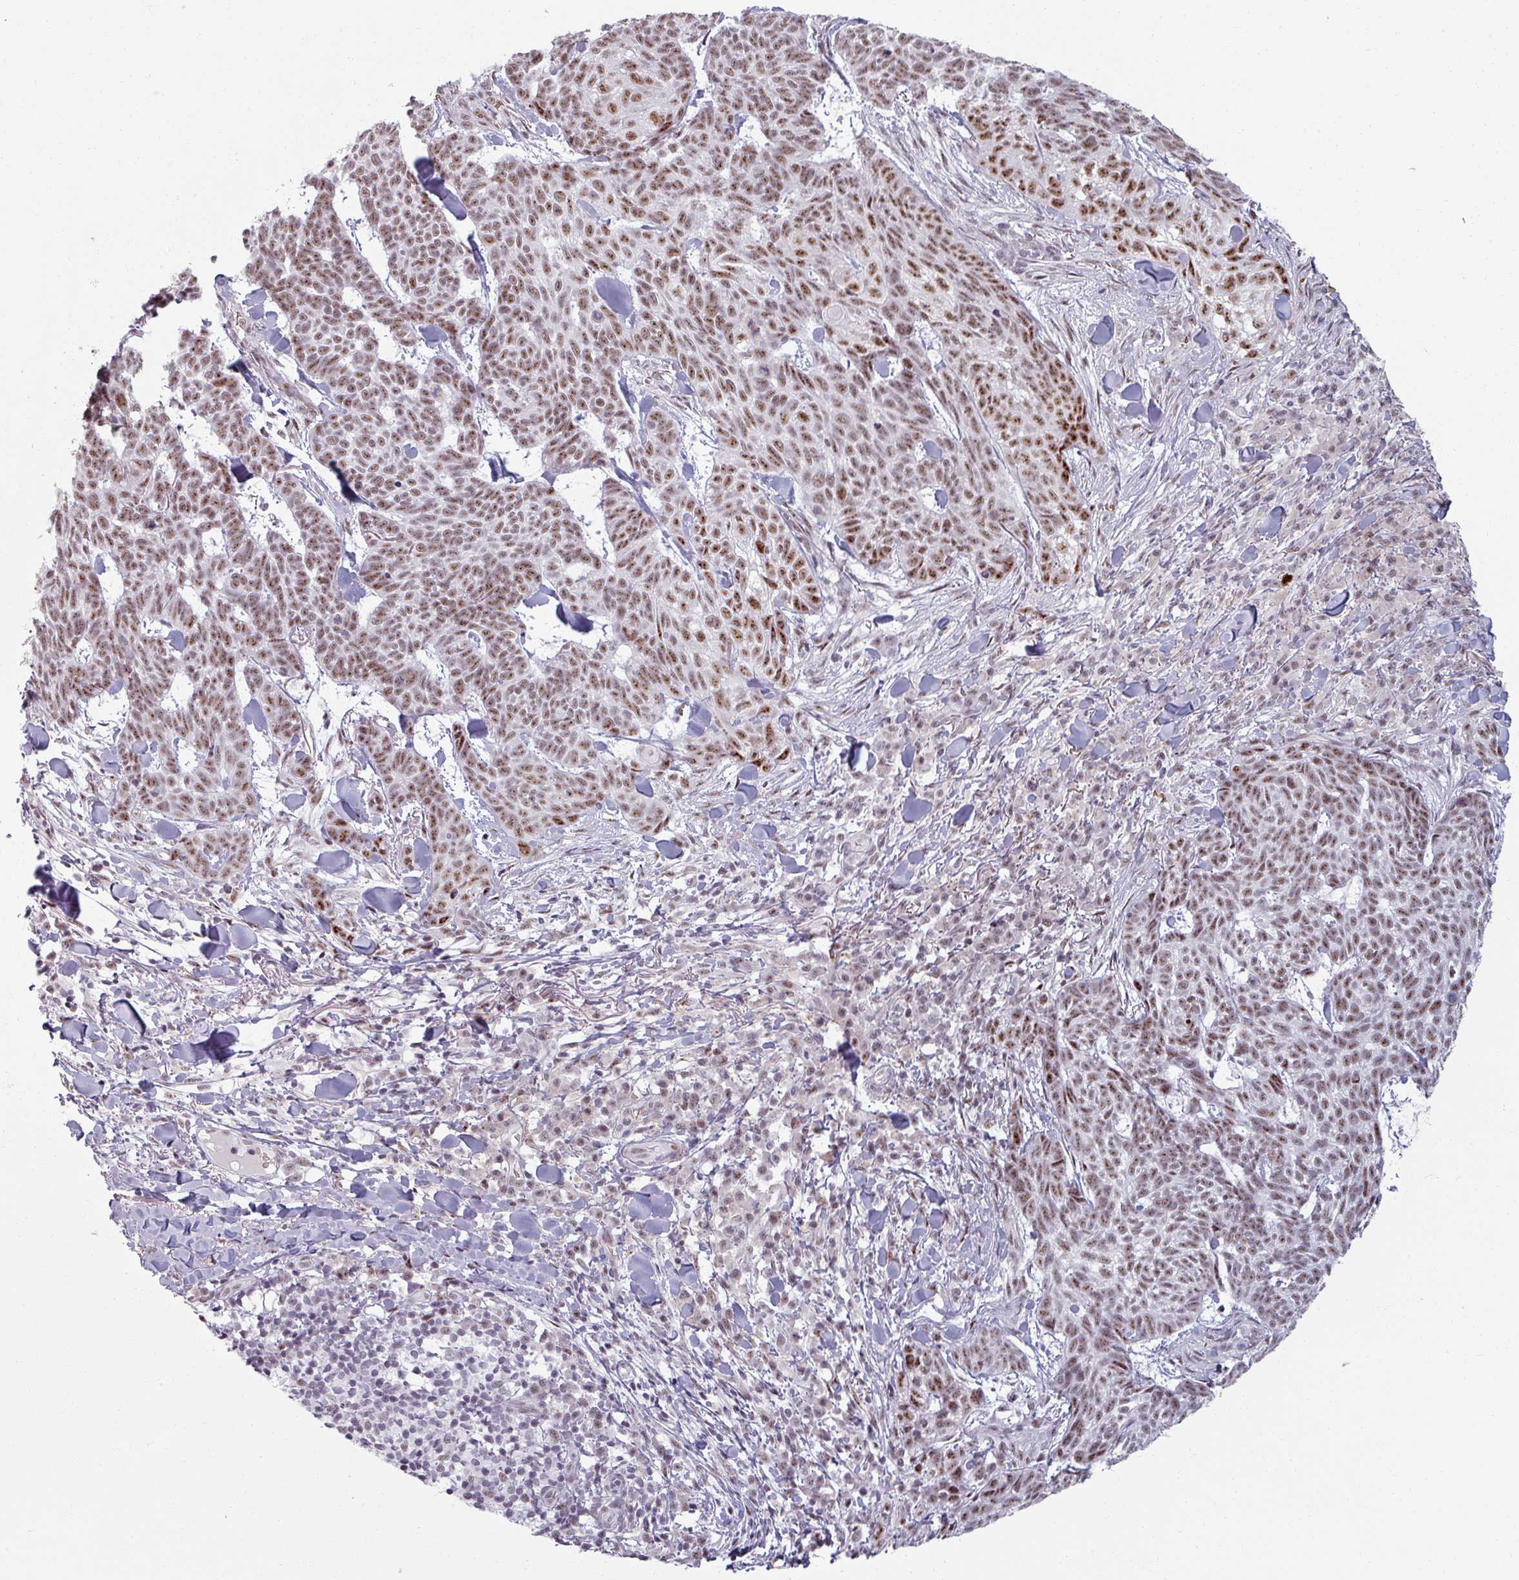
{"staining": {"intensity": "moderate", "quantity": ">75%", "location": "nuclear"}, "tissue": "skin cancer", "cell_type": "Tumor cells", "image_type": "cancer", "snomed": [{"axis": "morphology", "description": "Basal cell carcinoma"}, {"axis": "topography", "description": "Skin"}], "caption": "This is a histology image of IHC staining of basal cell carcinoma (skin), which shows moderate positivity in the nuclear of tumor cells.", "gene": "NCOR1", "patient": {"sex": "female", "age": 93}}